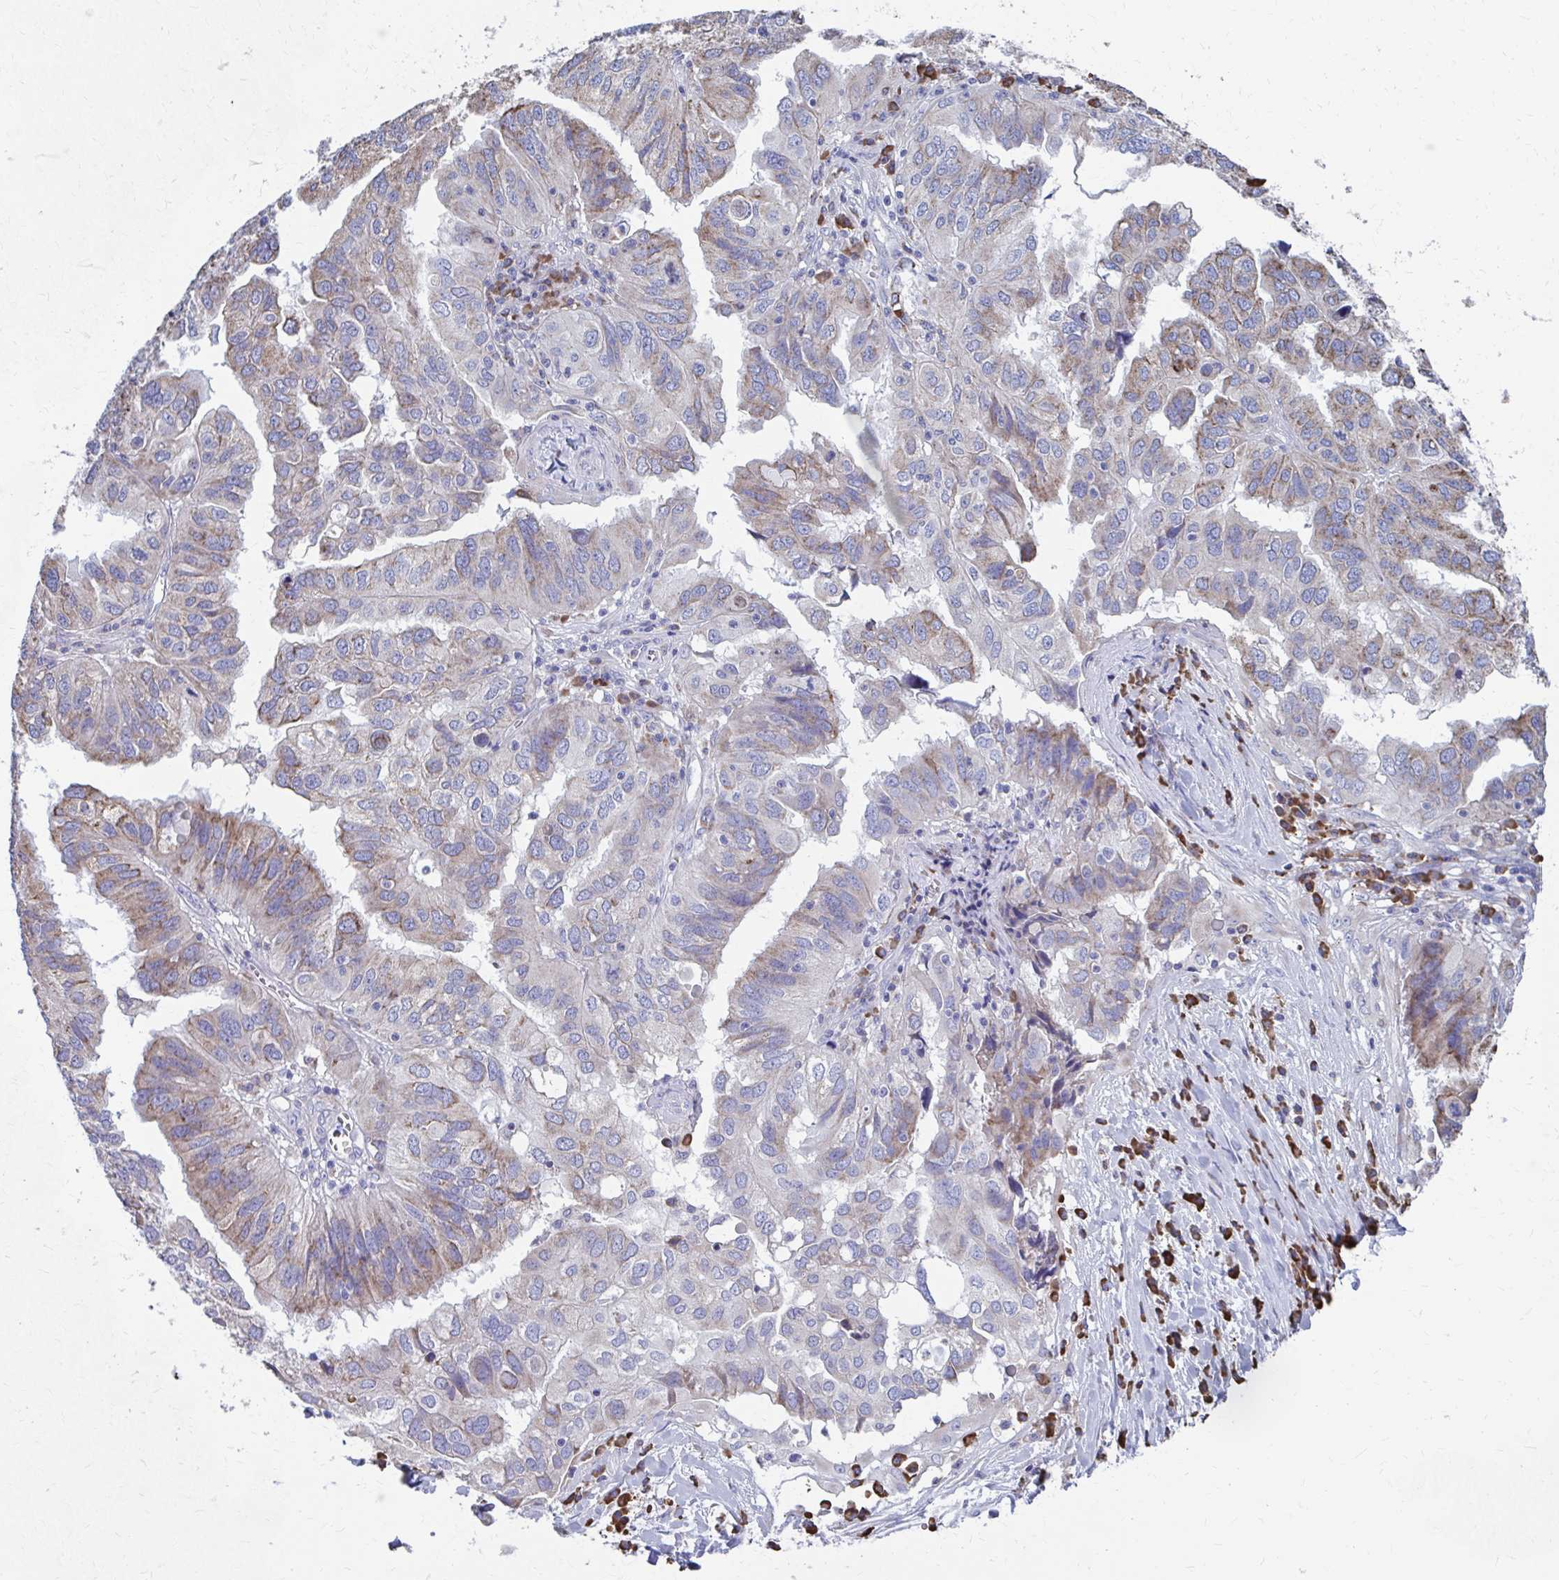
{"staining": {"intensity": "weak", "quantity": "25%-75%", "location": "cytoplasmic/membranous"}, "tissue": "ovarian cancer", "cell_type": "Tumor cells", "image_type": "cancer", "snomed": [{"axis": "morphology", "description": "Cystadenocarcinoma, serous, NOS"}, {"axis": "topography", "description": "Ovary"}], "caption": "Immunohistochemical staining of serous cystadenocarcinoma (ovarian) displays weak cytoplasmic/membranous protein expression in approximately 25%-75% of tumor cells.", "gene": "FKBP2", "patient": {"sex": "female", "age": 79}}